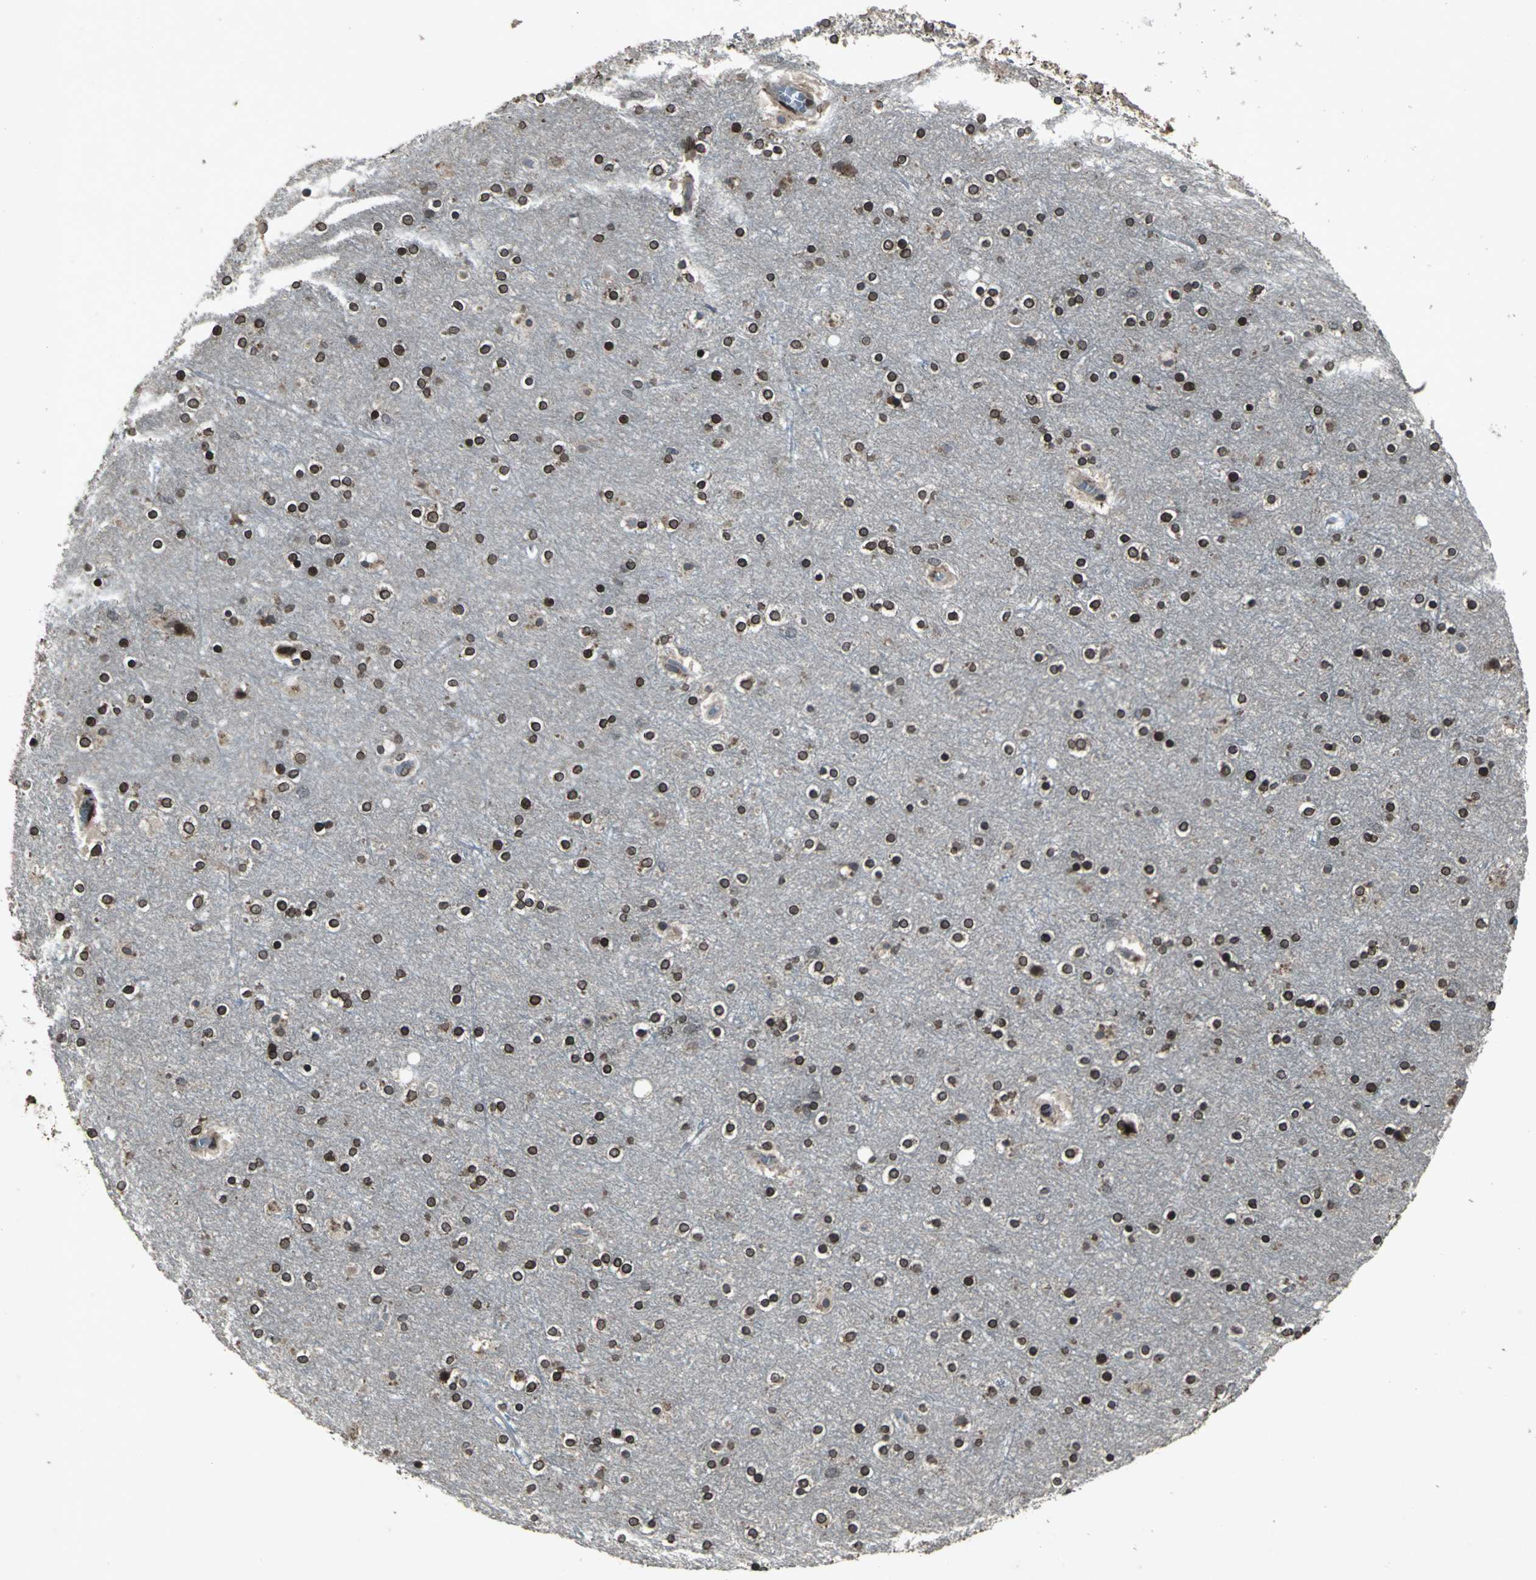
{"staining": {"intensity": "weak", "quantity": "25%-75%", "location": "cytoplasmic/membranous"}, "tissue": "cerebral cortex", "cell_type": "Endothelial cells", "image_type": "normal", "snomed": [{"axis": "morphology", "description": "Normal tissue, NOS"}, {"axis": "topography", "description": "Cerebral cortex"}], "caption": "Weak cytoplasmic/membranous staining is appreciated in about 25%-75% of endothelial cells in normal cerebral cortex. (DAB (3,3'-diaminobenzidine) = brown stain, brightfield microscopy at high magnification).", "gene": "SH2B3", "patient": {"sex": "female", "age": 54}}